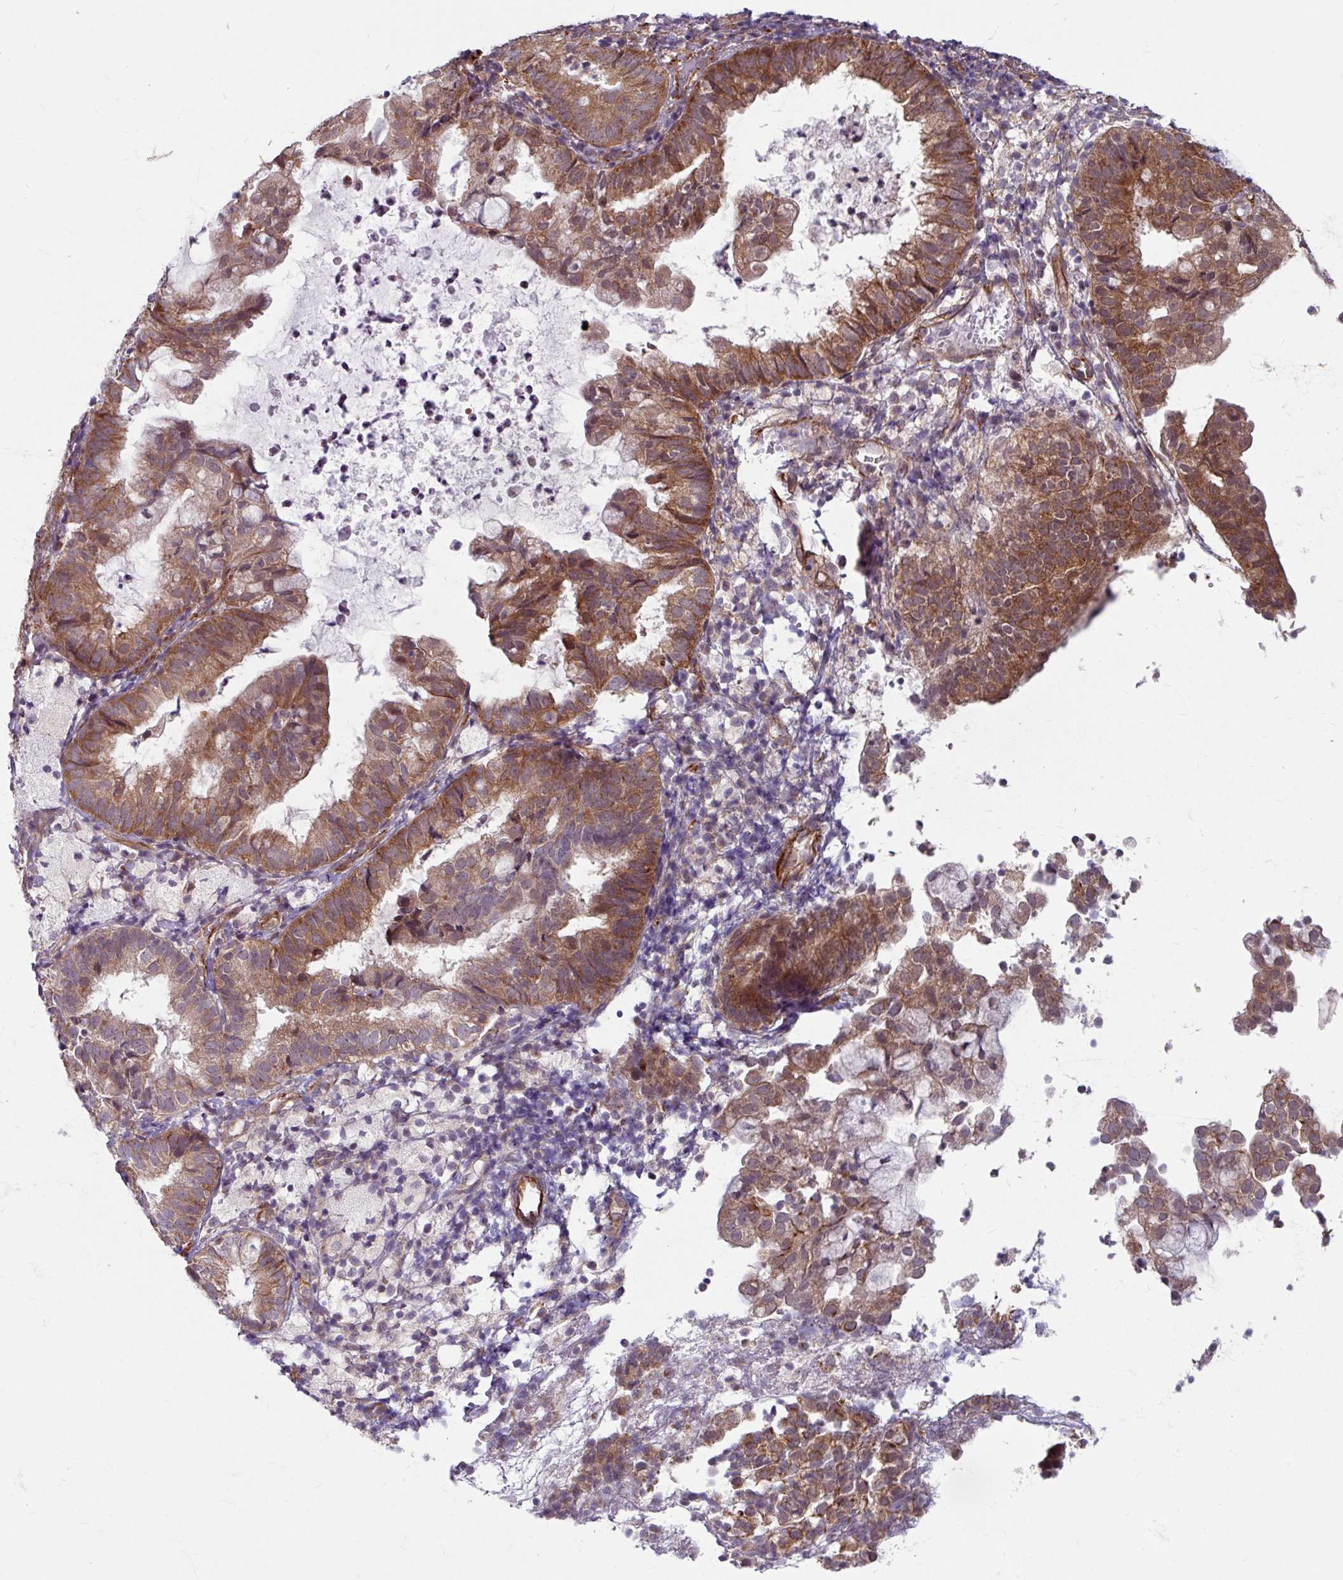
{"staining": {"intensity": "moderate", "quantity": ">75%", "location": "cytoplasmic/membranous"}, "tissue": "endometrial cancer", "cell_type": "Tumor cells", "image_type": "cancer", "snomed": [{"axis": "morphology", "description": "Adenocarcinoma, NOS"}, {"axis": "topography", "description": "Endometrium"}], "caption": "Endometrial cancer tissue reveals moderate cytoplasmic/membranous staining in about >75% of tumor cells, visualized by immunohistochemistry. (DAB (3,3'-diaminobenzidine) IHC with brightfield microscopy, high magnification).", "gene": "DAAM2", "patient": {"sex": "female", "age": 80}}